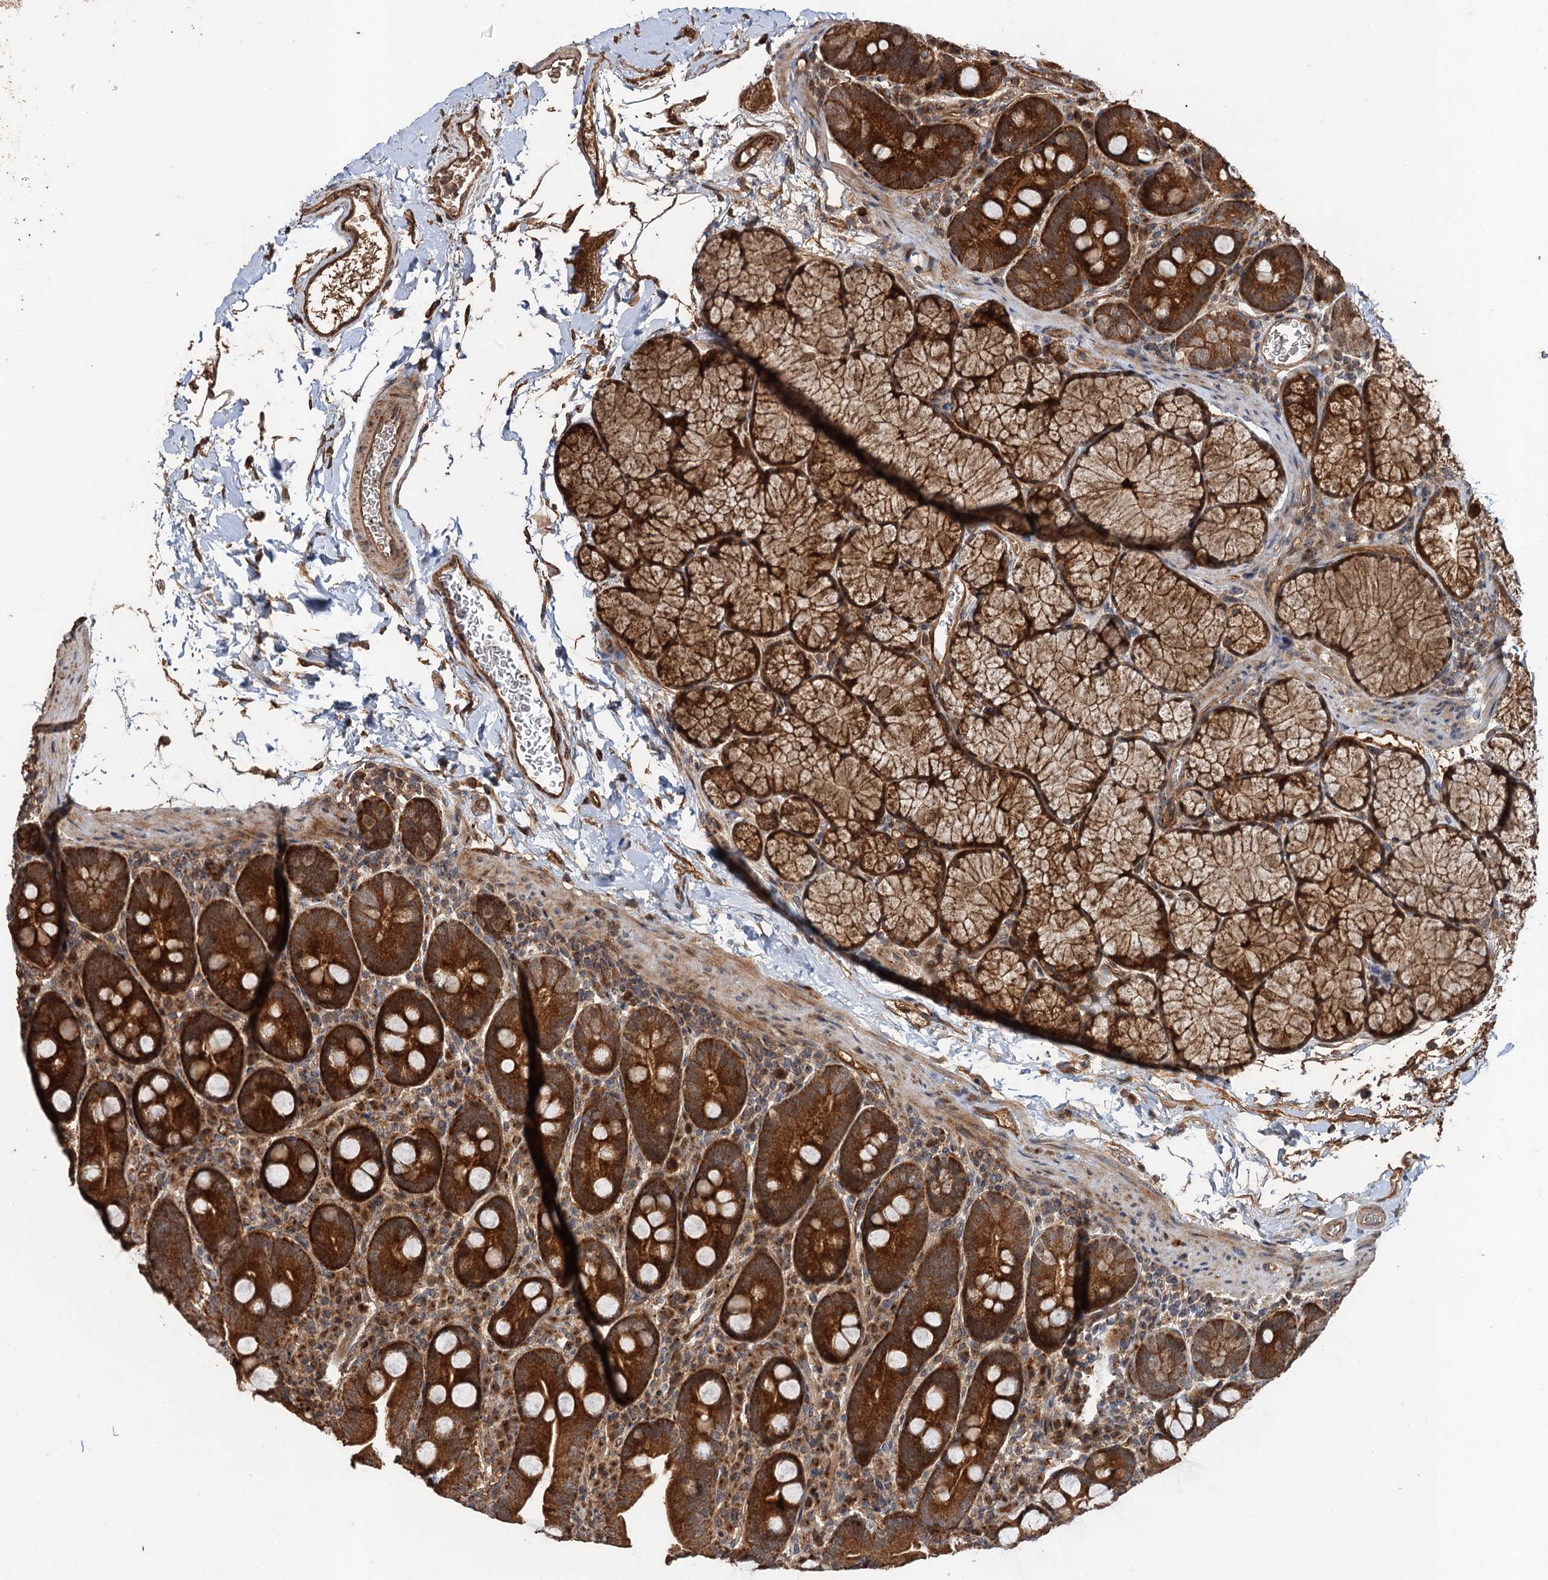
{"staining": {"intensity": "strong", "quantity": ">75%", "location": "cytoplasmic/membranous"}, "tissue": "duodenum", "cell_type": "Glandular cells", "image_type": "normal", "snomed": [{"axis": "morphology", "description": "Normal tissue, NOS"}, {"axis": "topography", "description": "Duodenum"}], "caption": "Protein expression analysis of normal human duodenum reveals strong cytoplasmic/membranous staining in about >75% of glandular cells.", "gene": "DEXI", "patient": {"sex": "male", "age": 35}}